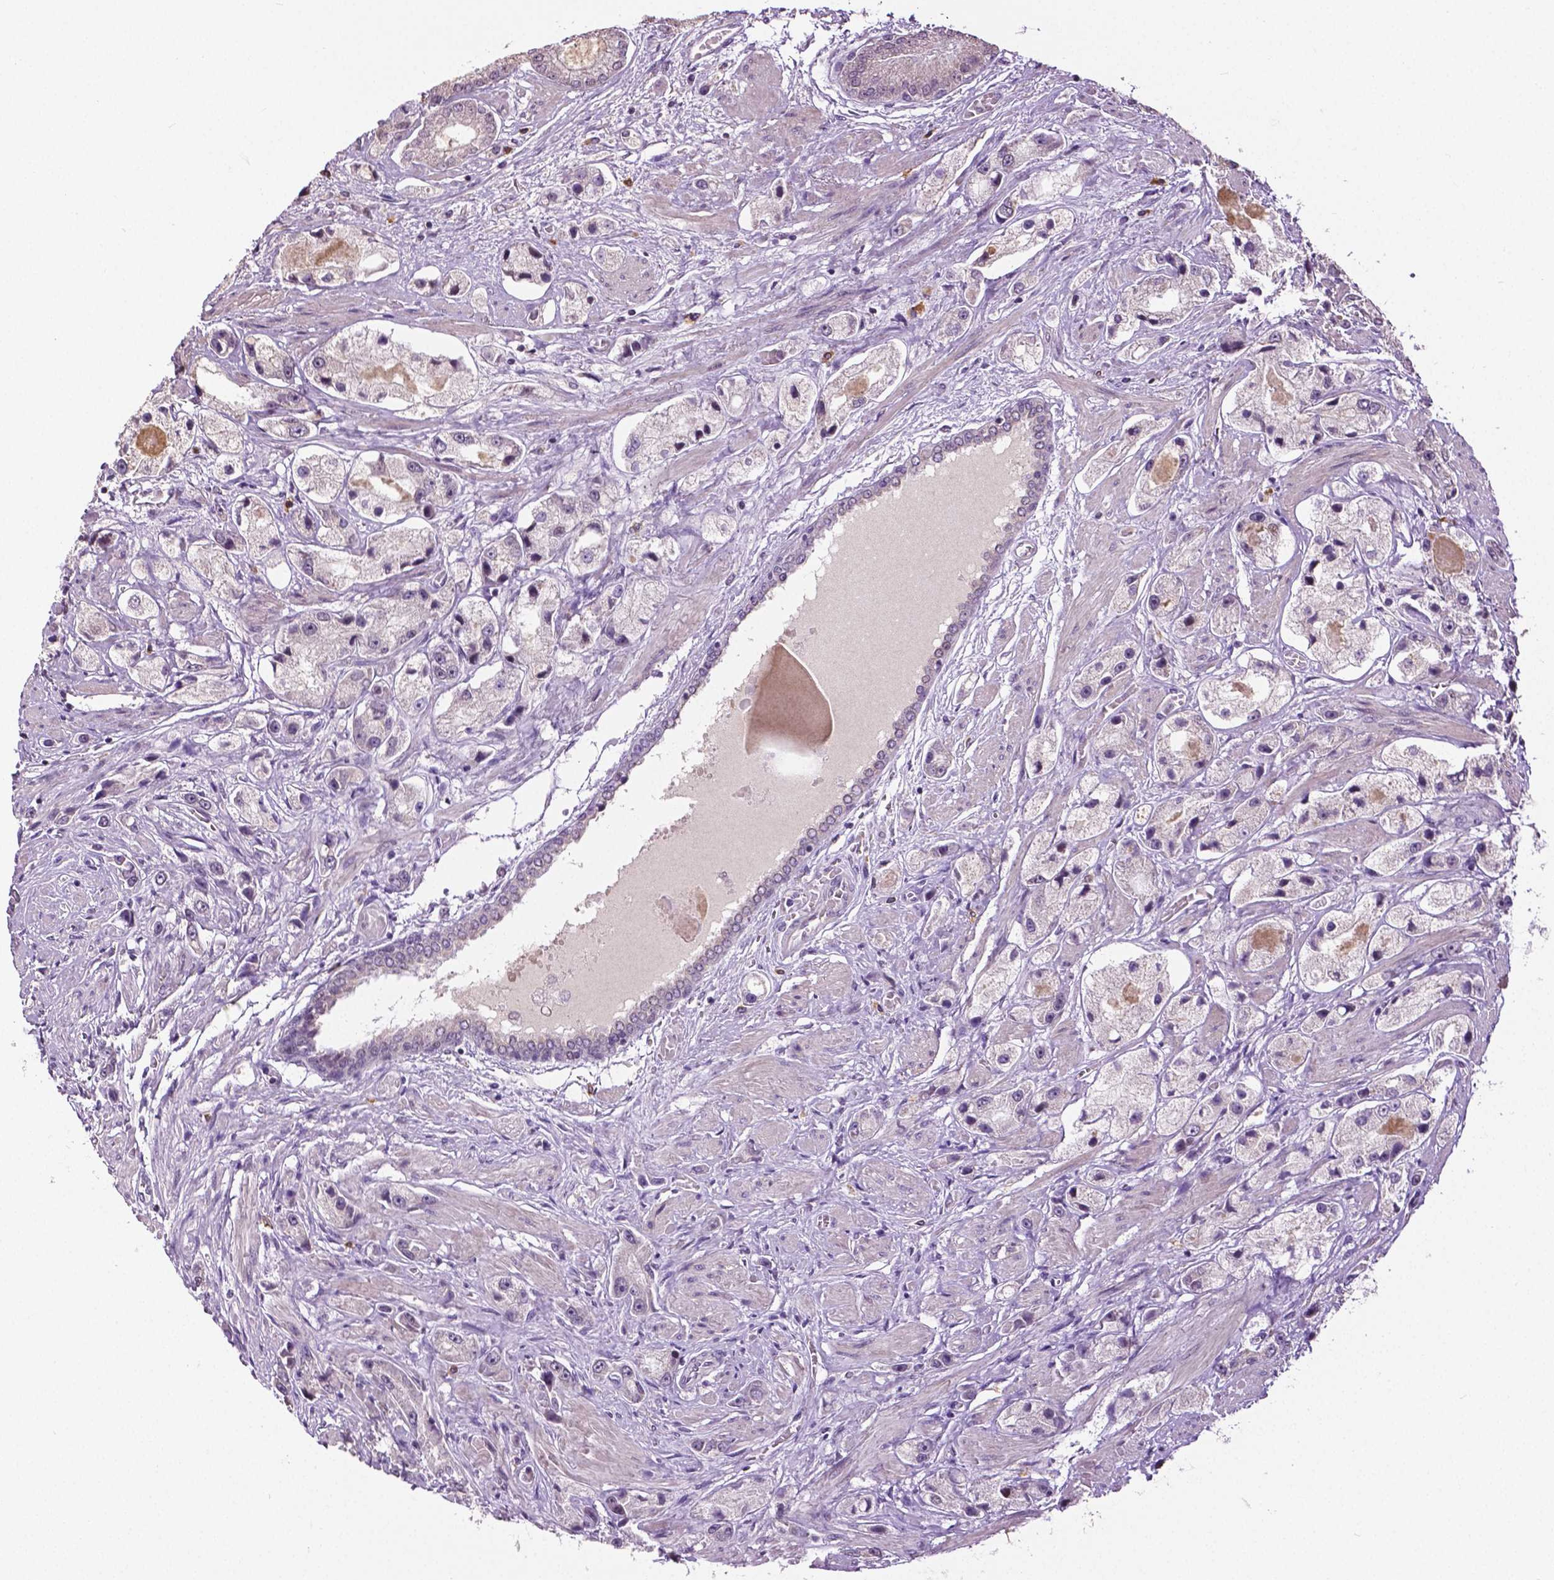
{"staining": {"intensity": "negative", "quantity": "none", "location": "none"}, "tissue": "prostate cancer", "cell_type": "Tumor cells", "image_type": "cancer", "snomed": [{"axis": "morphology", "description": "Adenocarcinoma, High grade"}, {"axis": "topography", "description": "Prostate"}], "caption": "Immunohistochemistry micrograph of human prostate cancer stained for a protein (brown), which demonstrates no staining in tumor cells. (DAB (3,3'-diaminobenzidine) IHC, high magnification).", "gene": "DLX5", "patient": {"sex": "male", "age": 67}}